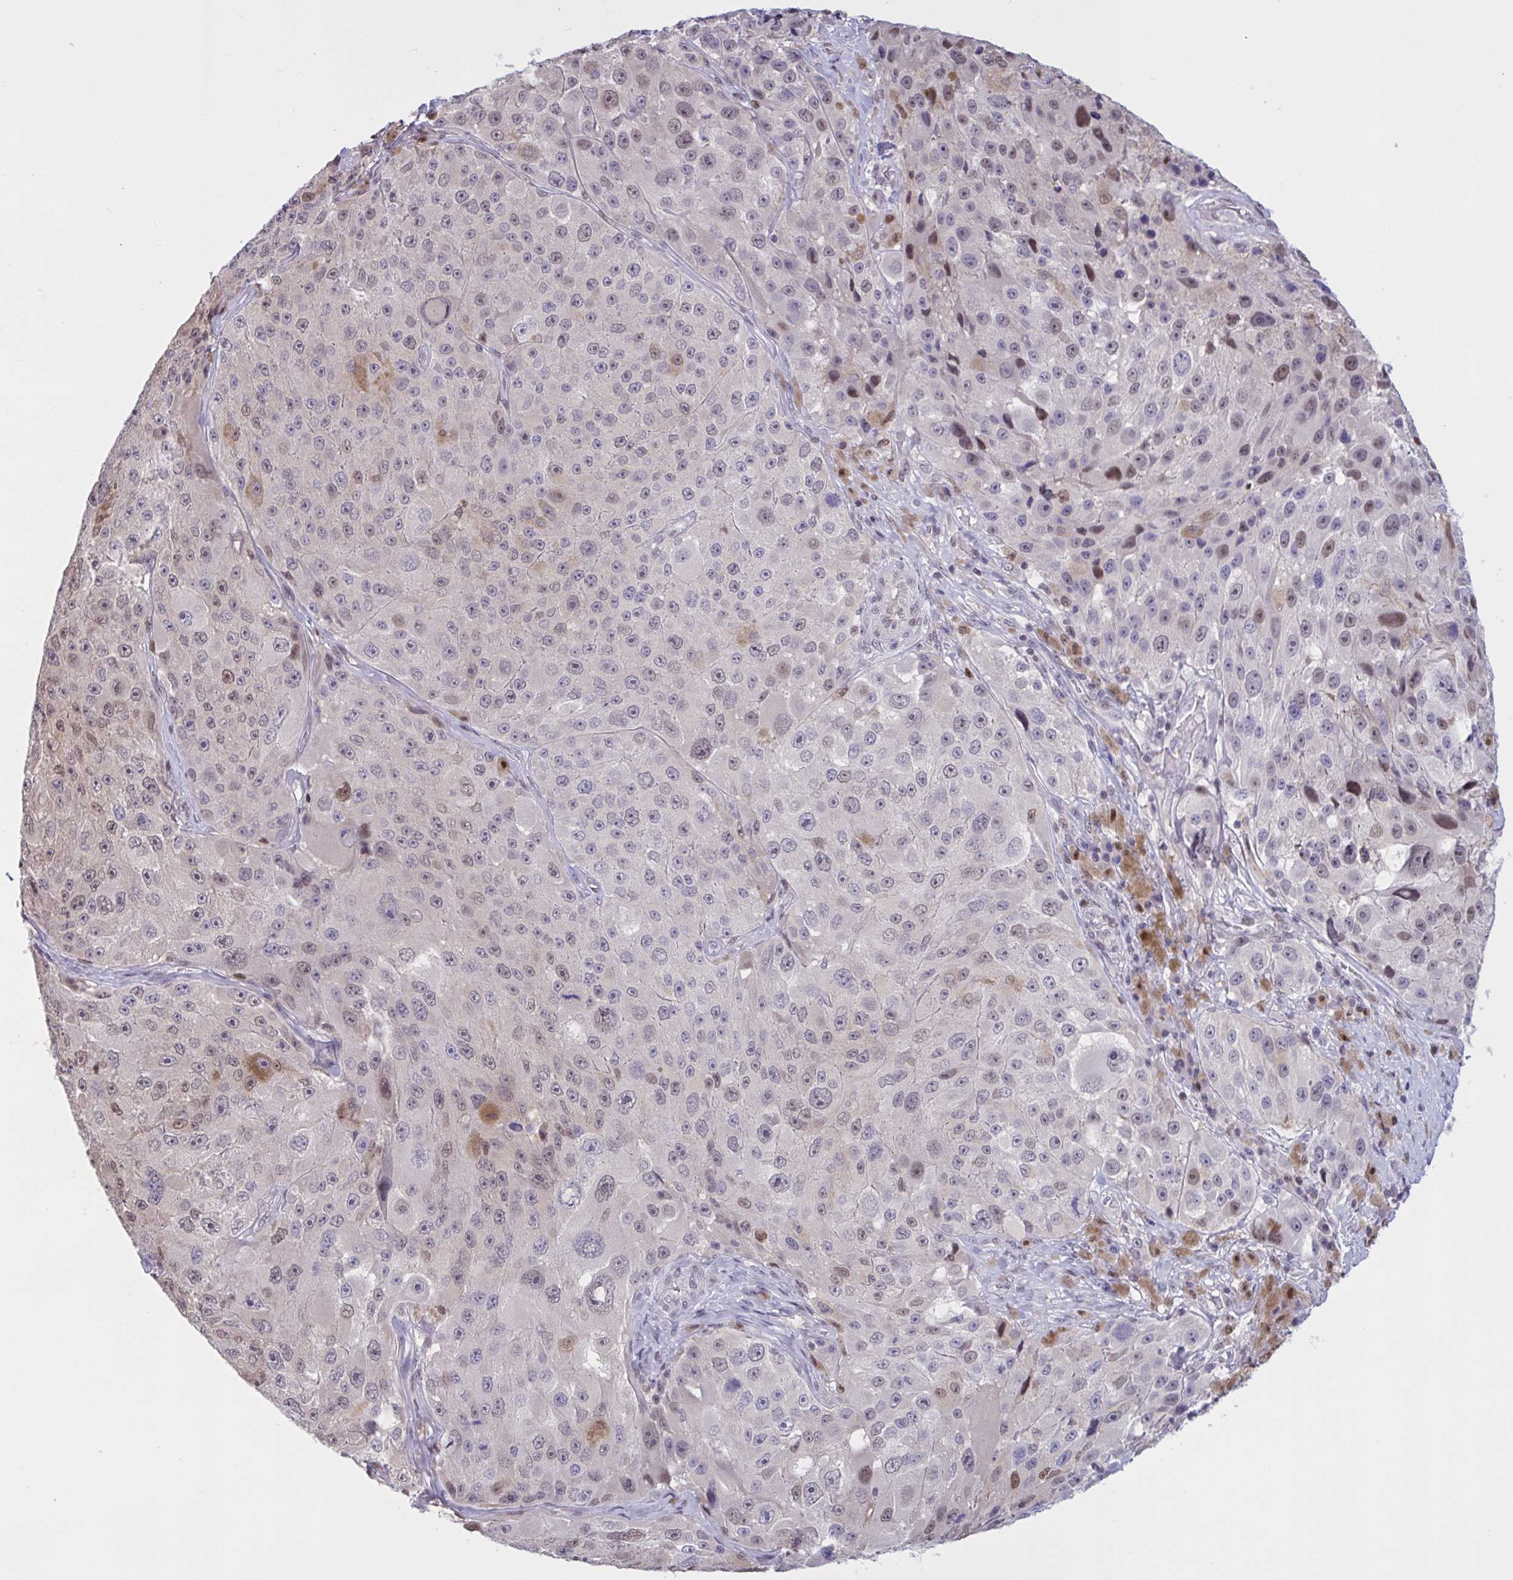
{"staining": {"intensity": "moderate", "quantity": "<25%", "location": "nuclear"}, "tissue": "melanoma", "cell_type": "Tumor cells", "image_type": "cancer", "snomed": [{"axis": "morphology", "description": "Malignant melanoma, Metastatic site"}, {"axis": "topography", "description": "Lymph node"}], "caption": "IHC of malignant melanoma (metastatic site) shows low levels of moderate nuclear expression in about <25% of tumor cells.", "gene": "RBL1", "patient": {"sex": "male", "age": 62}}